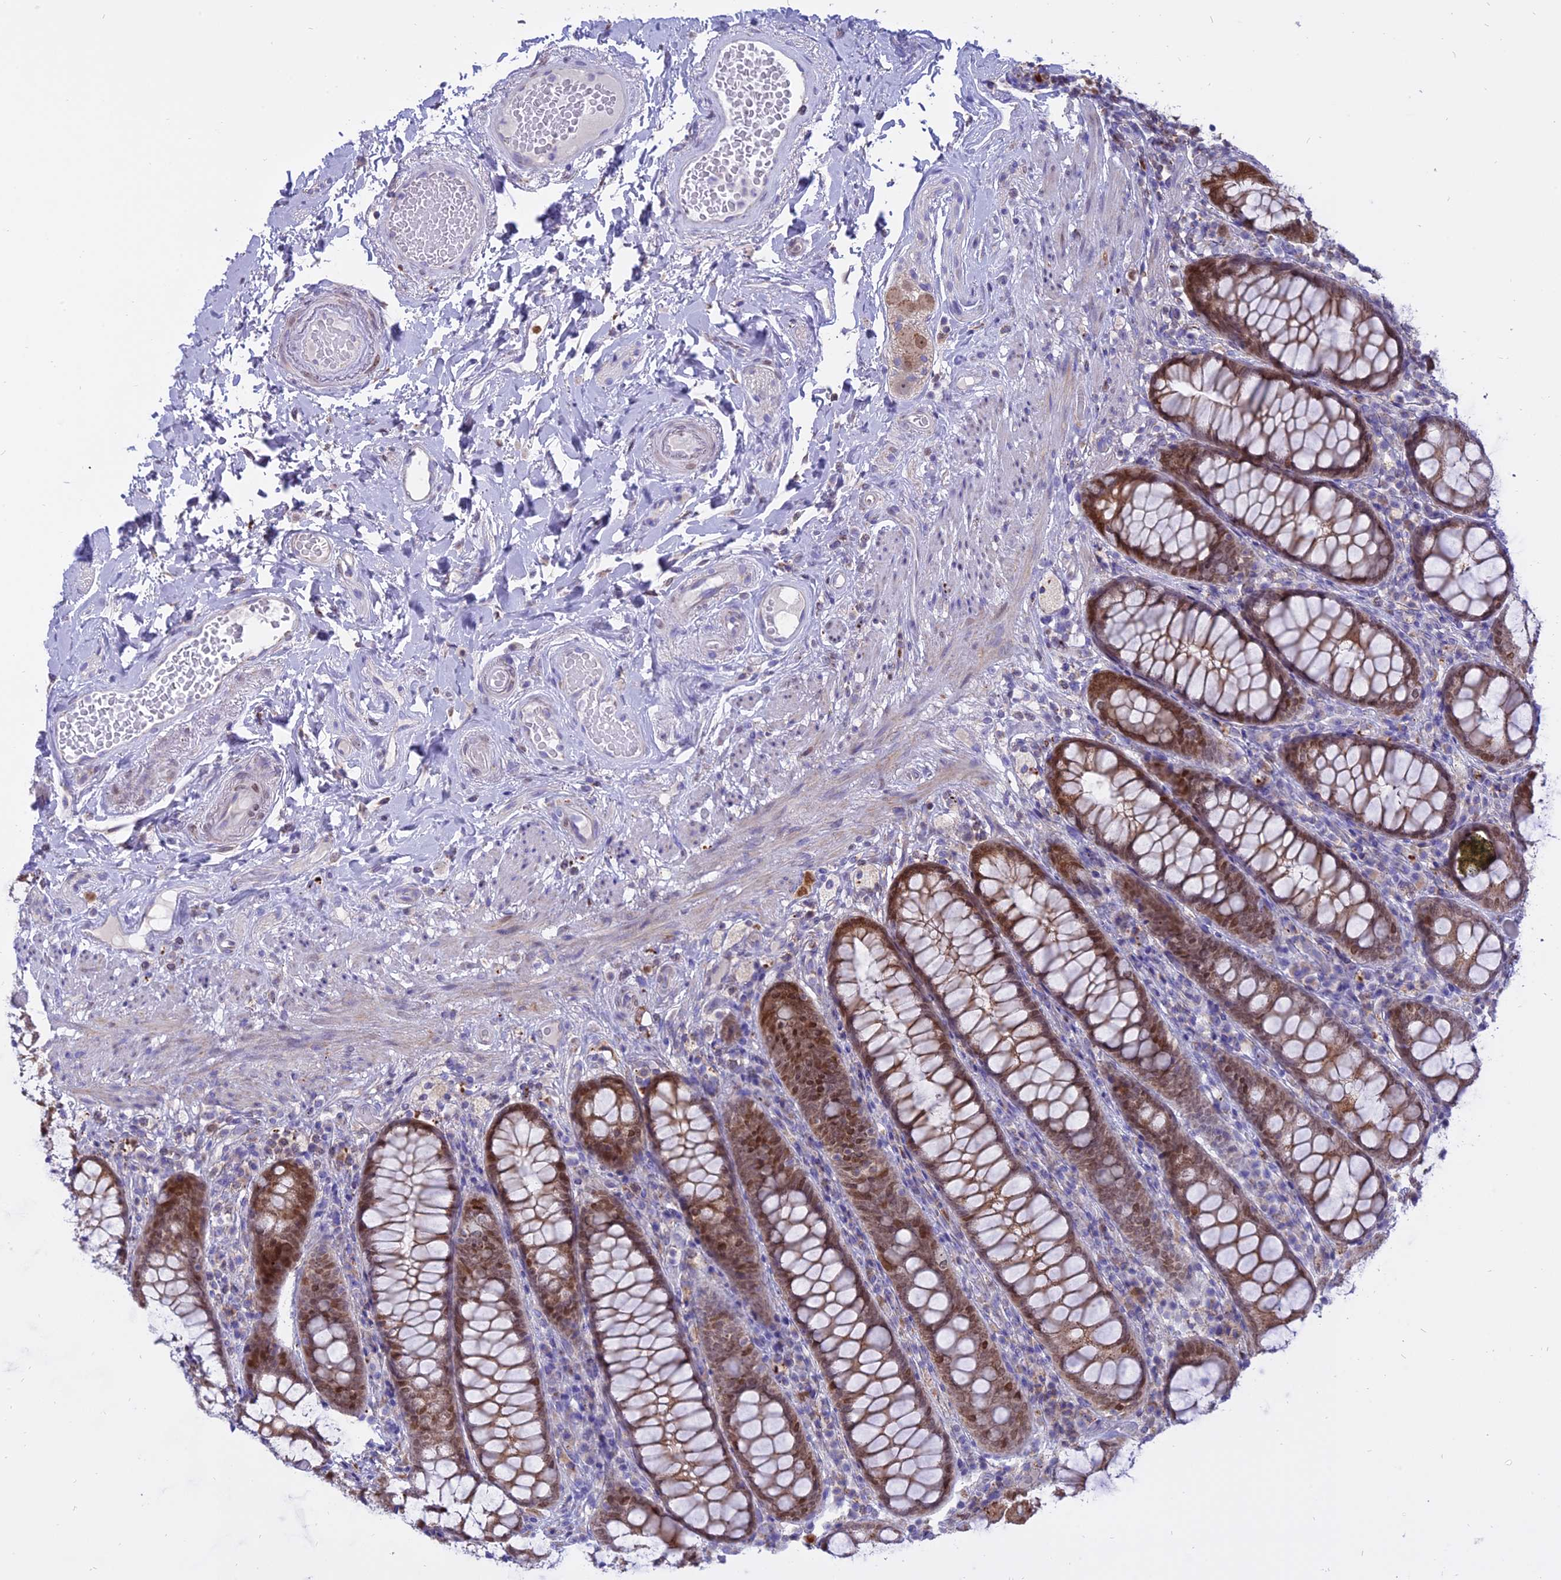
{"staining": {"intensity": "moderate", "quantity": "25%-75%", "location": "cytoplasmic/membranous,nuclear"}, "tissue": "rectum", "cell_type": "Glandular cells", "image_type": "normal", "snomed": [{"axis": "morphology", "description": "Normal tissue, NOS"}, {"axis": "topography", "description": "Rectum"}], "caption": "An immunohistochemistry (IHC) photomicrograph of normal tissue is shown. Protein staining in brown highlights moderate cytoplasmic/membranous,nuclear positivity in rectum within glandular cells.", "gene": "CENPV", "patient": {"sex": "male", "age": 83}}